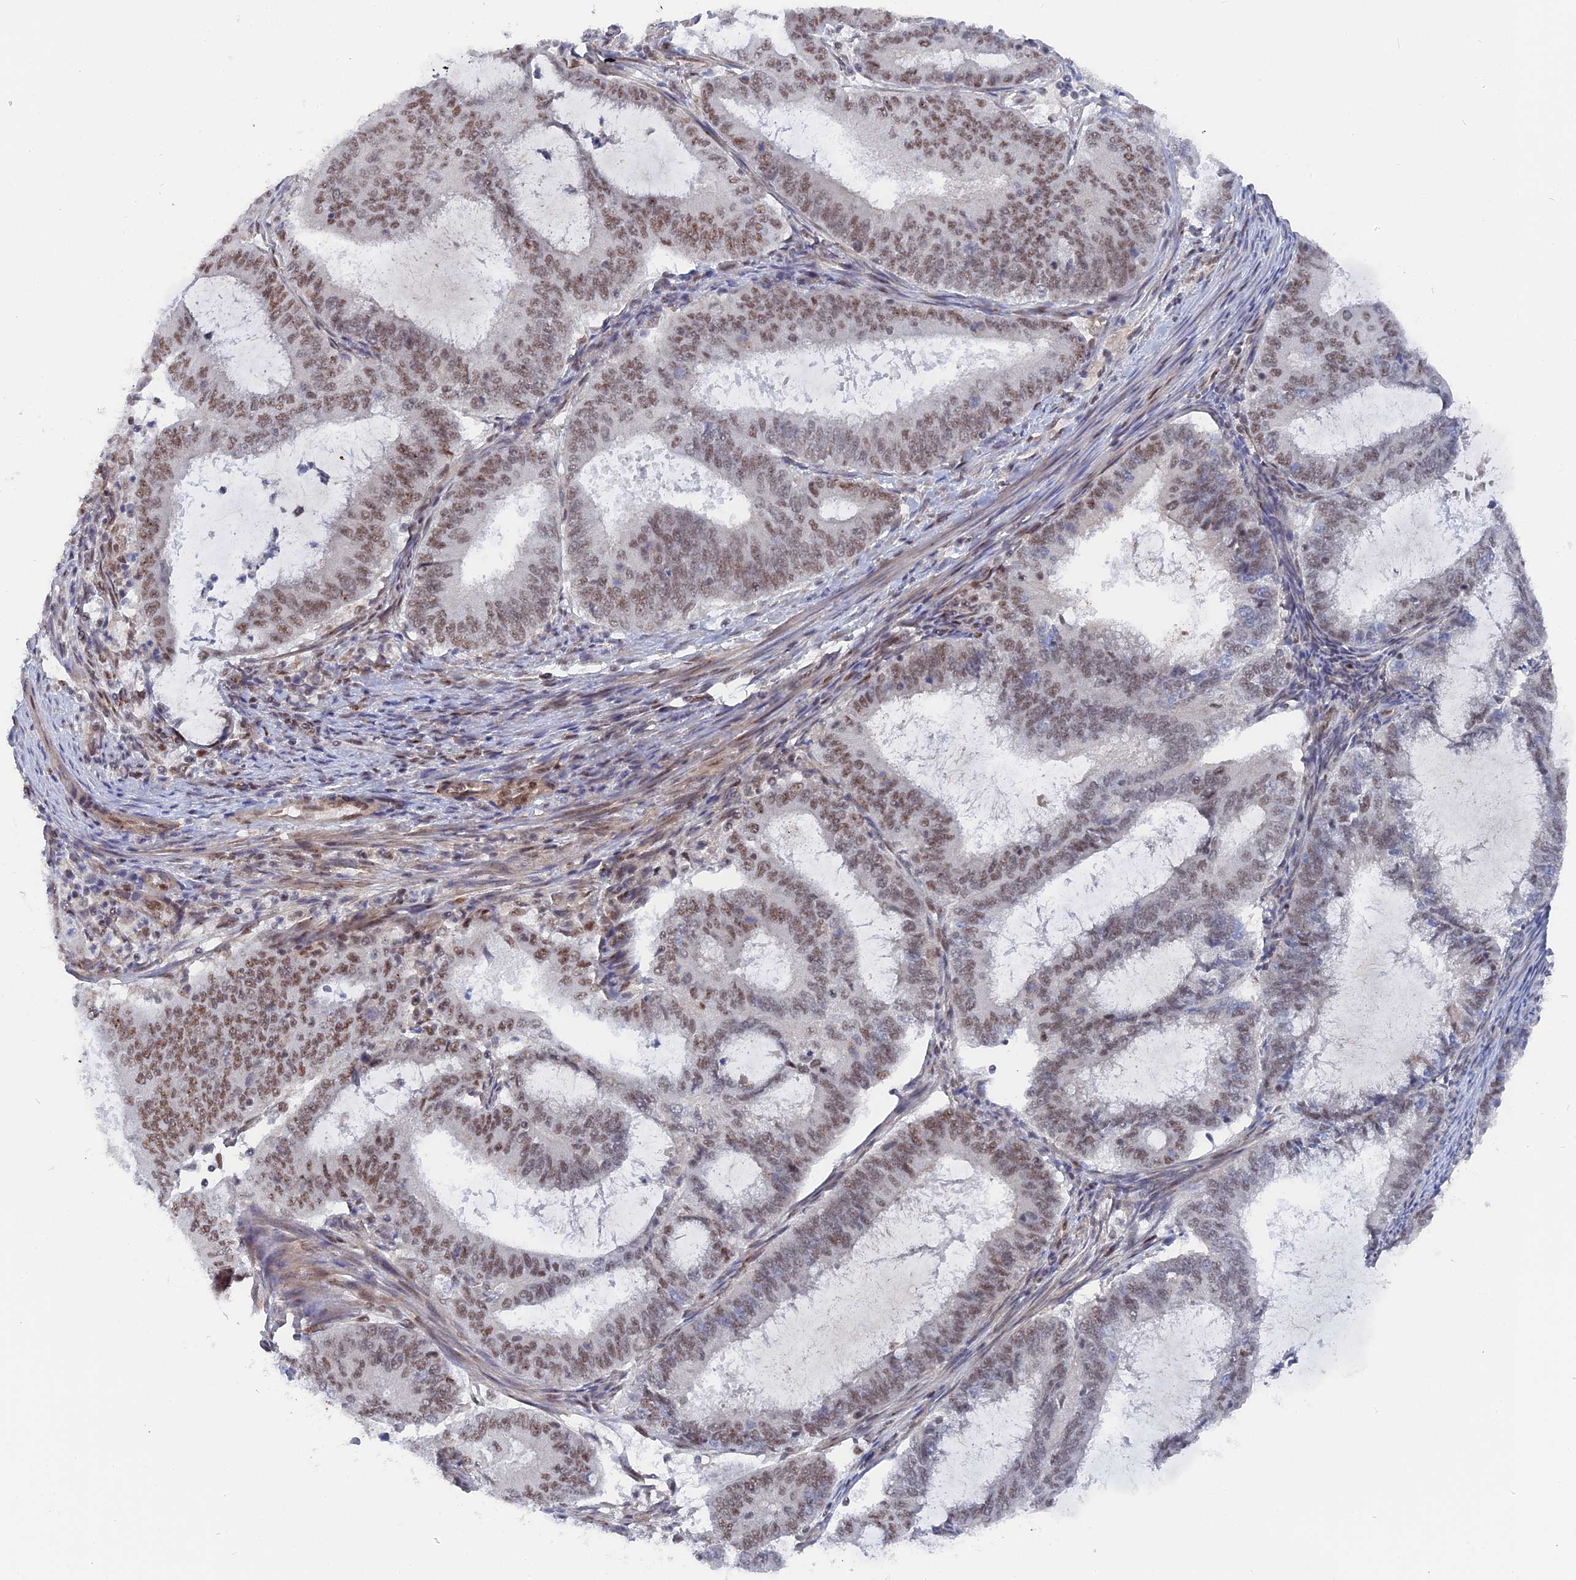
{"staining": {"intensity": "moderate", "quantity": ">75%", "location": "nuclear"}, "tissue": "endometrial cancer", "cell_type": "Tumor cells", "image_type": "cancer", "snomed": [{"axis": "morphology", "description": "Adenocarcinoma, NOS"}, {"axis": "topography", "description": "Endometrium"}], "caption": "A brown stain labels moderate nuclear positivity of a protein in endometrial cancer tumor cells. (brown staining indicates protein expression, while blue staining denotes nuclei).", "gene": "CCDC85A", "patient": {"sex": "female", "age": 51}}